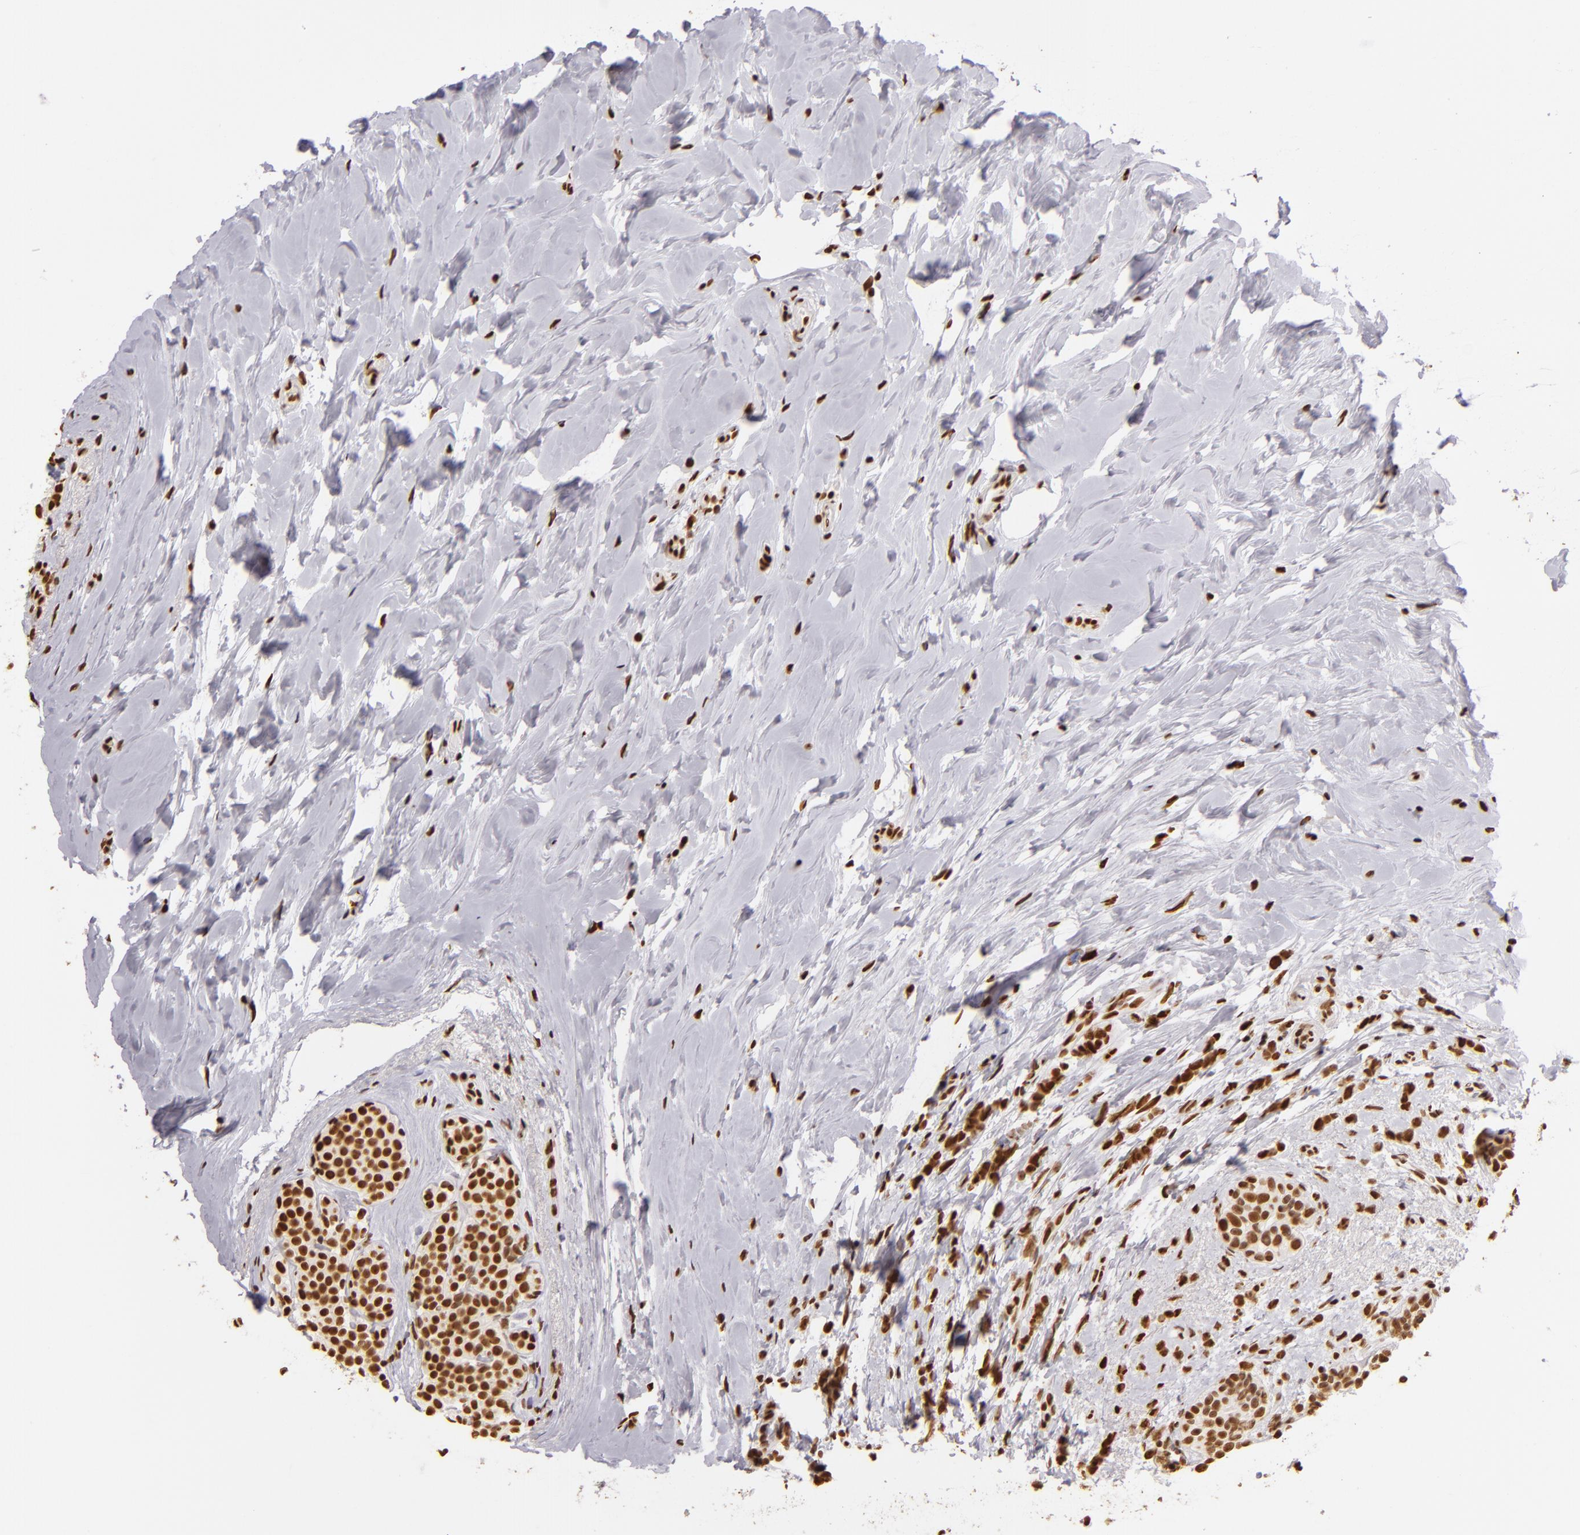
{"staining": {"intensity": "strong", "quantity": ">75%", "location": "nuclear"}, "tissue": "breast cancer", "cell_type": "Tumor cells", "image_type": "cancer", "snomed": [{"axis": "morphology", "description": "Lobular carcinoma"}, {"axis": "topography", "description": "Breast"}], "caption": "Human breast lobular carcinoma stained with a brown dye exhibits strong nuclear positive staining in approximately >75% of tumor cells.", "gene": "PAPOLA", "patient": {"sex": "female", "age": 64}}